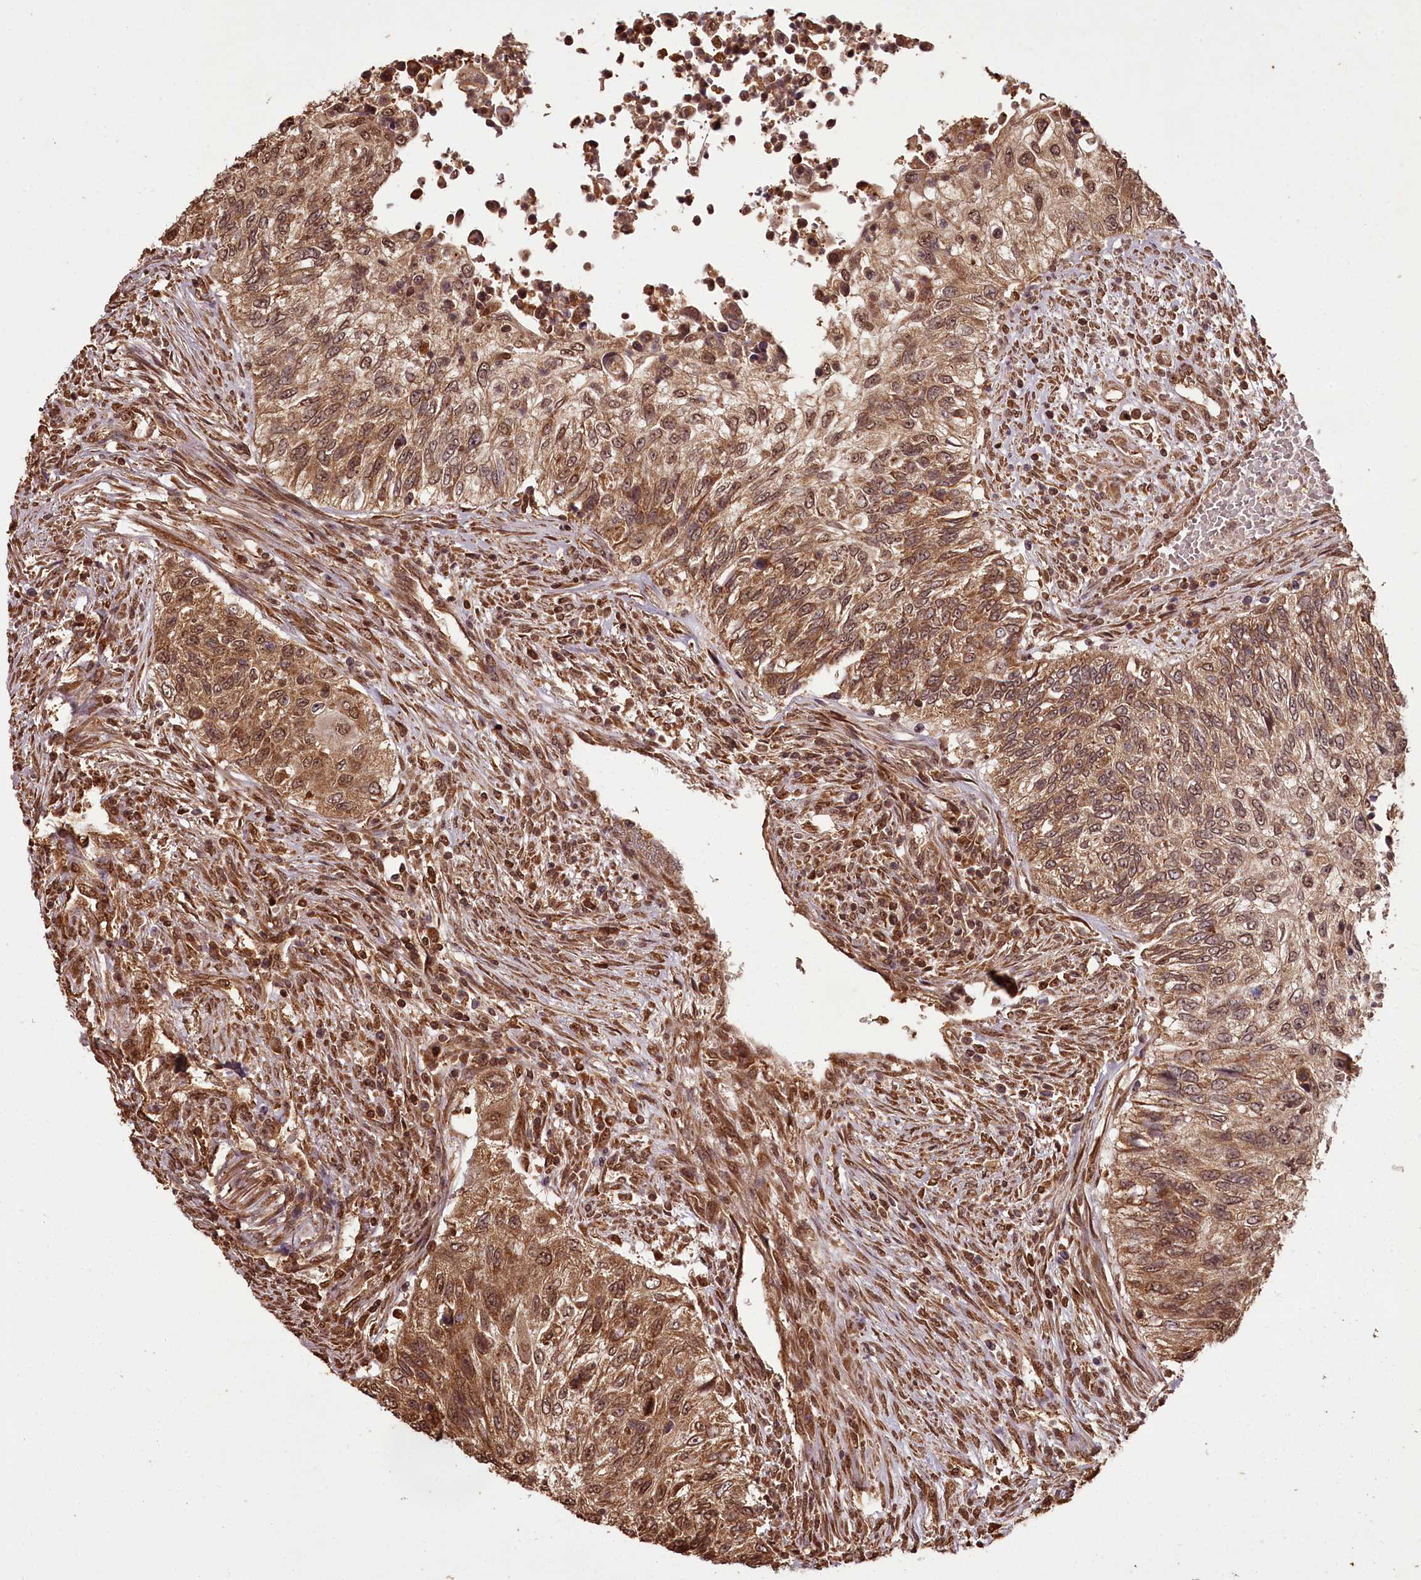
{"staining": {"intensity": "moderate", "quantity": ">75%", "location": "cytoplasmic/membranous,nuclear"}, "tissue": "urothelial cancer", "cell_type": "Tumor cells", "image_type": "cancer", "snomed": [{"axis": "morphology", "description": "Urothelial carcinoma, High grade"}, {"axis": "topography", "description": "Urinary bladder"}], "caption": "Immunohistochemistry of human urothelial cancer reveals medium levels of moderate cytoplasmic/membranous and nuclear positivity in about >75% of tumor cells.", "gene": "NPRL2", "patient": {"sex": "female", "age": 60}}